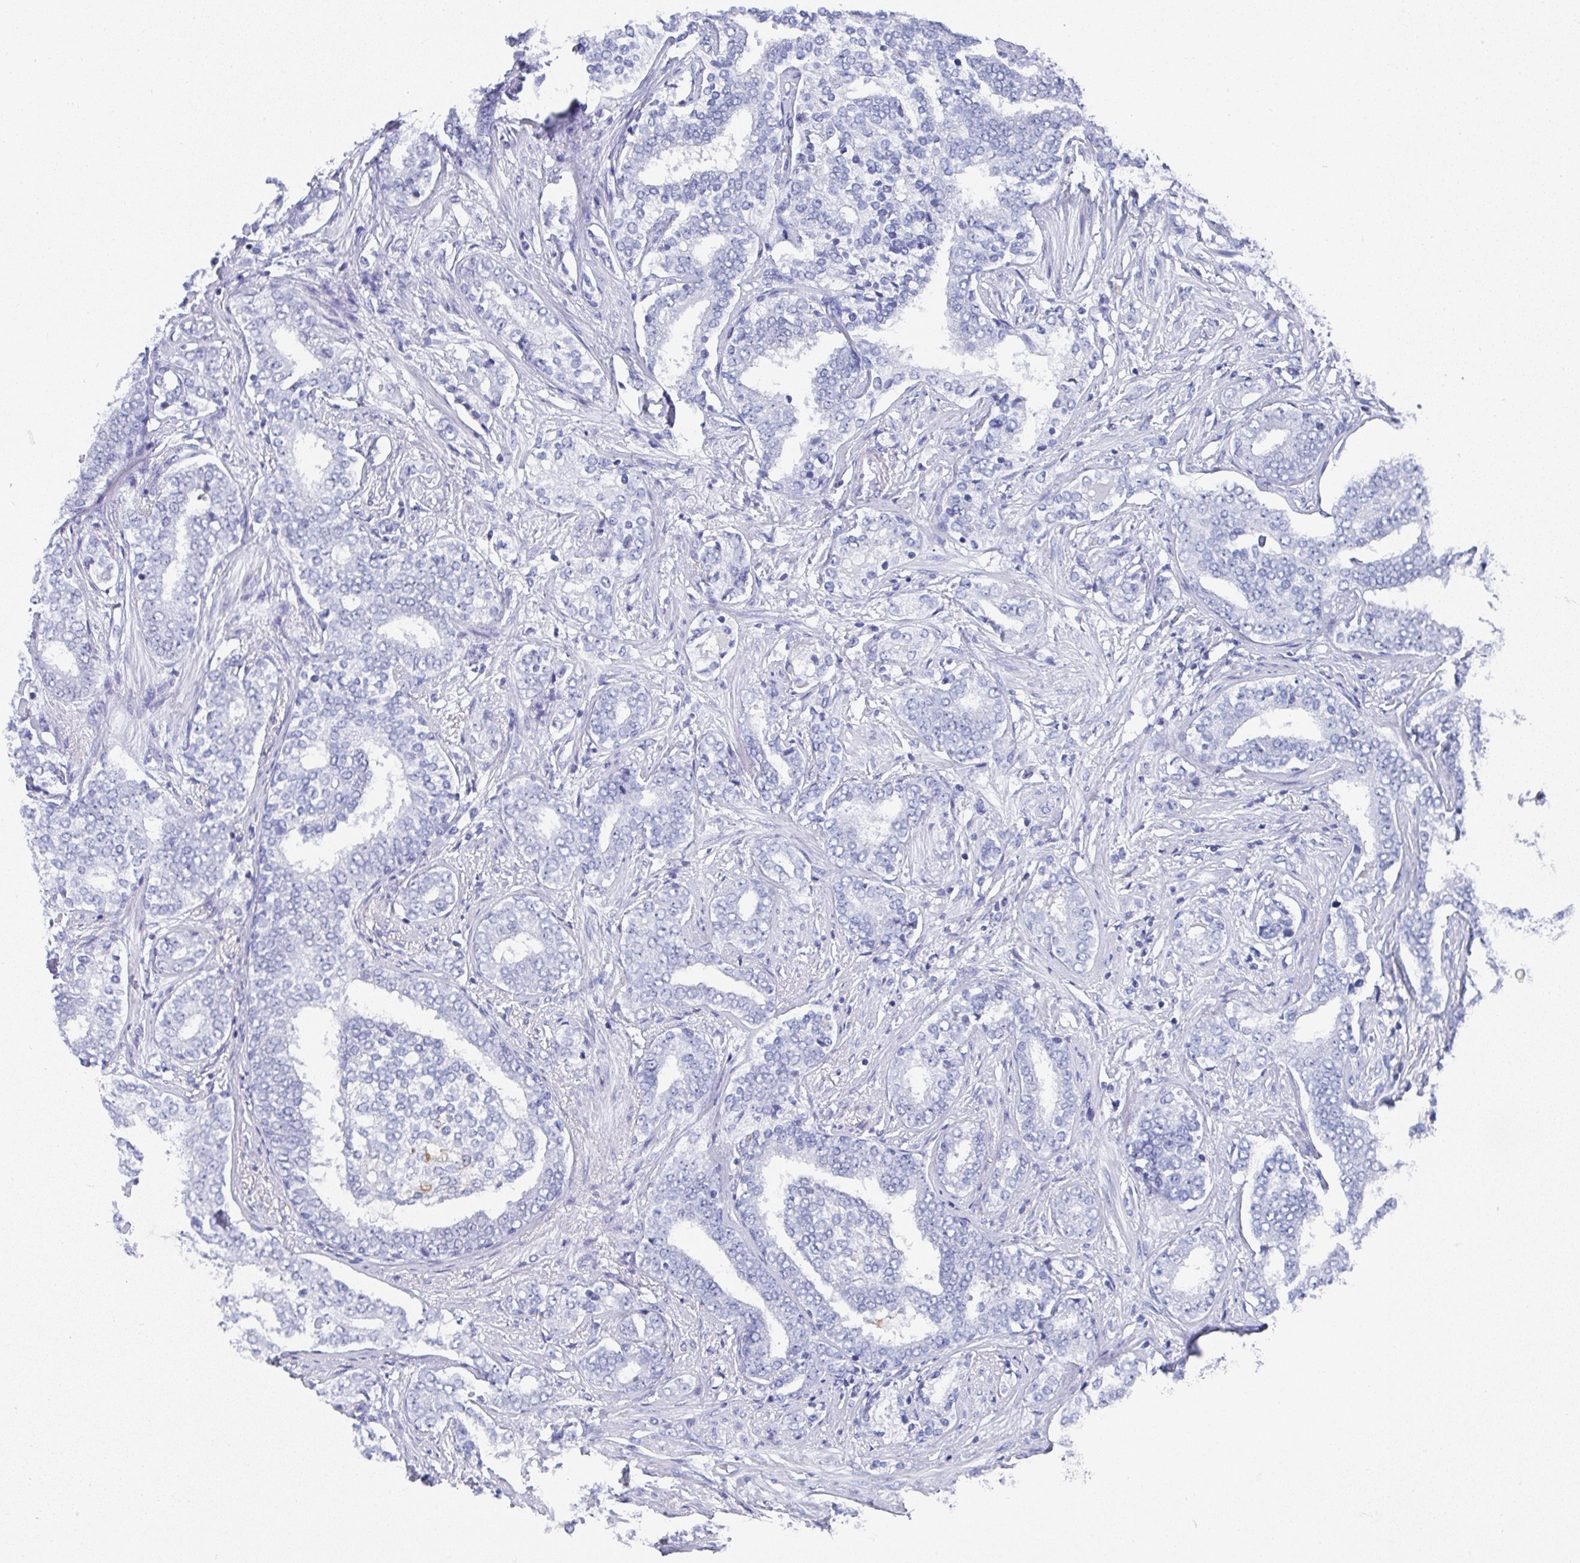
{"staining": {"intensity": "negative", "quantity": "none", "location": "none"}, "tissue": "prostate cancer", "cell_type": "Tumor cells", "image_type": "cancer", "snomed": [{"axis": "morphology", "description": "Adenocarcinoma, High grade"}, {"axis": "topography", "description": "Prostate"}], "caption": "Tumor cells are negative for brown protein staining in prostate cancer (high-grade adenocarcinoma).", "gene": "TNFRSF8", "patient": {"sex": "male", "age": 72}}